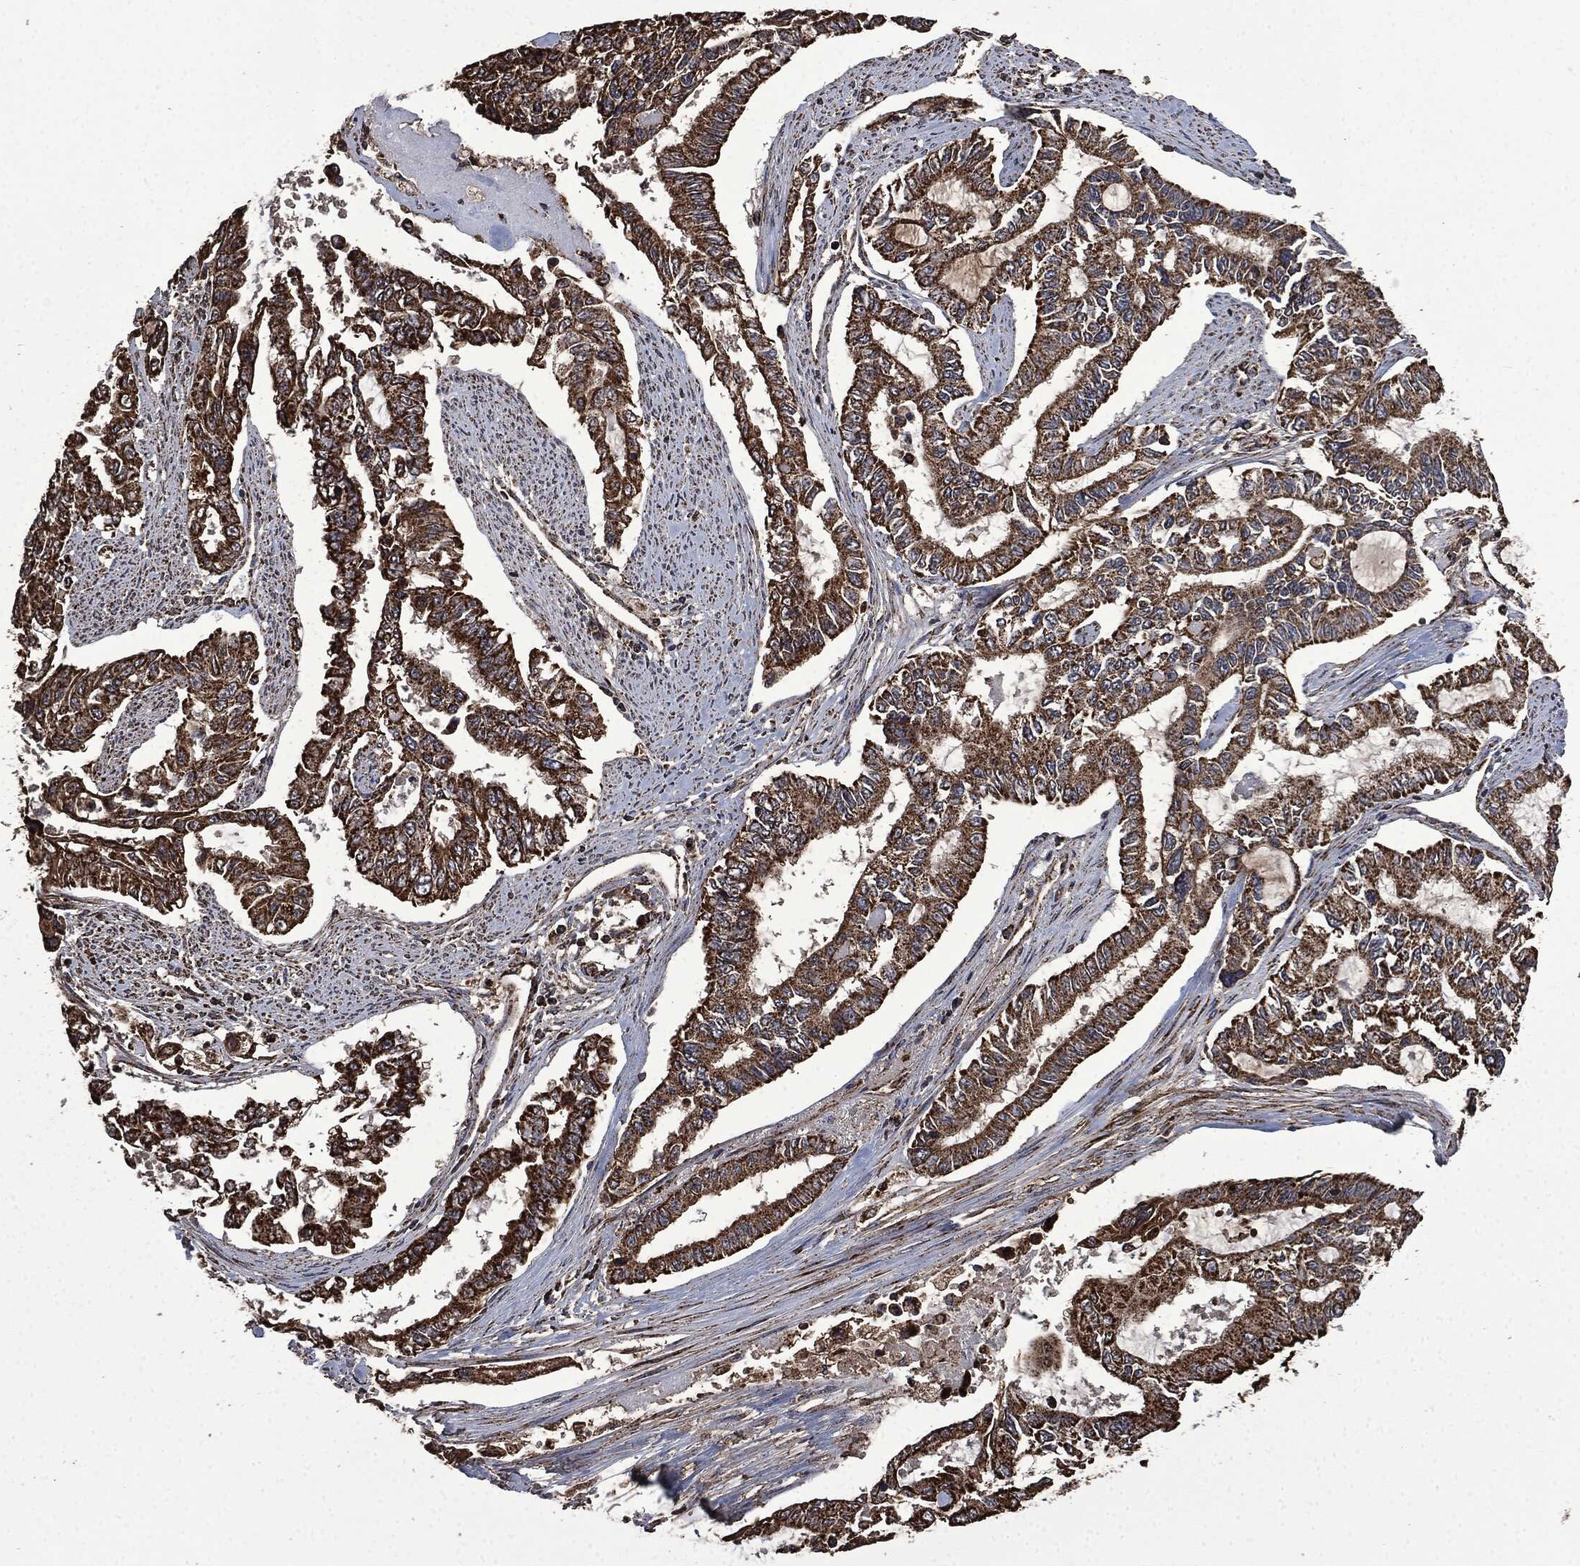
{"staining": {"intensity": "strong", "quantity": ">75%", "location": "cytoplasmic/membranous"}, "tissue": "endometrial cancer", "cell_type": "Tumor cells", "image_type": "cancer", "snomed": [{"axis": "morphology", "description": "Adenocarcinoma, NOS"}, {"axis": "topography", "description": "Uterus"}], "caption": "Endometrial cancer (adenocarcinoma) was stained to show a protein in brown. There is high levels of strong cytoplasmic/membranous expression in about >75% of tumor cells.", "gene": "LIG3", "patient": {"sex": "female", "age": 59}}